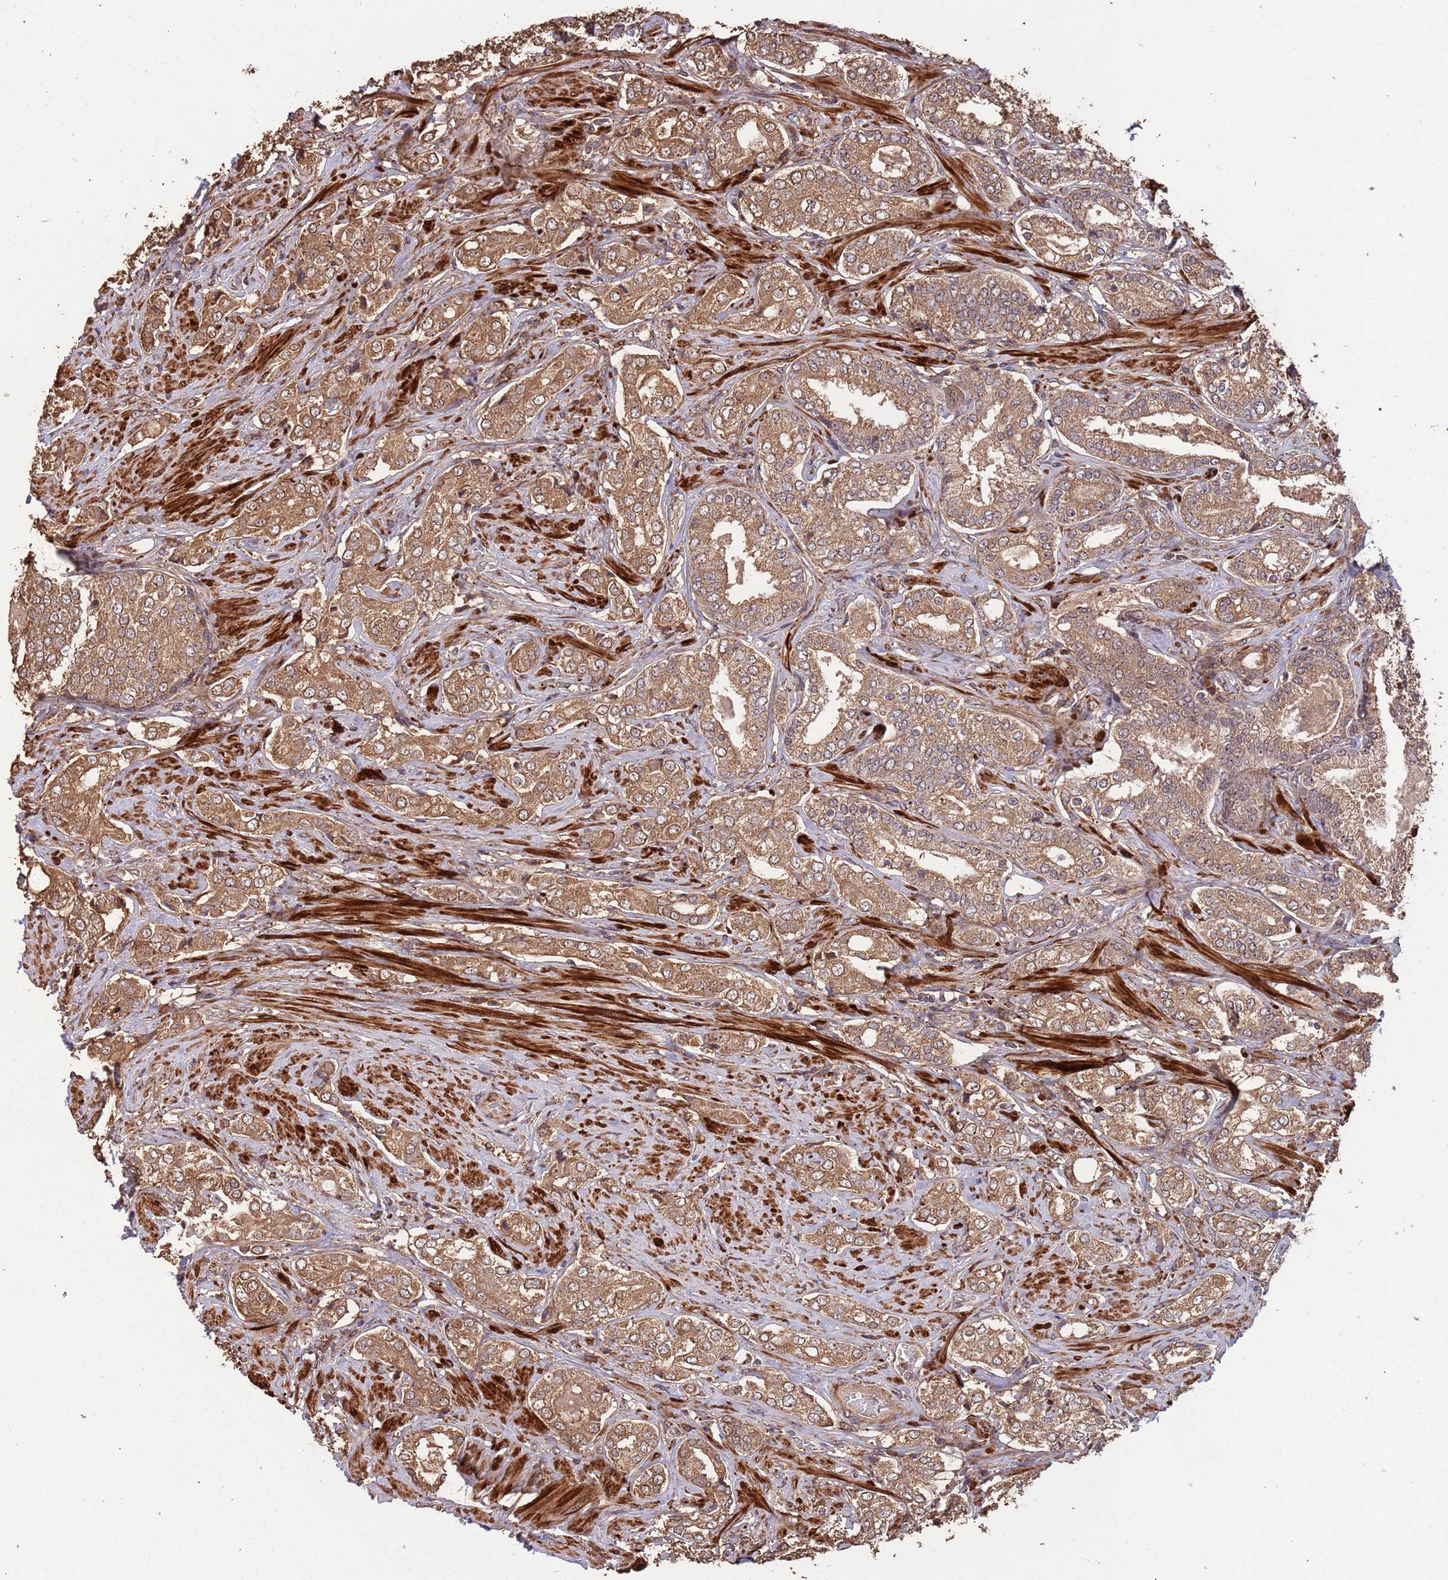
{"staining": {"intensity": "moderate", "quantity": ">75%", "location": "cytoplasmic/membranous"}, "tissue": "prostate cancer", "cell_type": "Tumor cells", "image_type": "cancer", "snomed": [{"axis": "morphology", "description": "Adenocarcinoma, High grade"}, {"axis": "topography", "description": "Prostate"}], "caption": "Adenocarcinoma (high-grade) (prostate) stained with a brown dye demonstrates moderate cytoplasmic/membranous positive positivity in about >75% of tumor cells.", "gene": "ZNF428", "patient": {"sex": "male", "age": 71}}